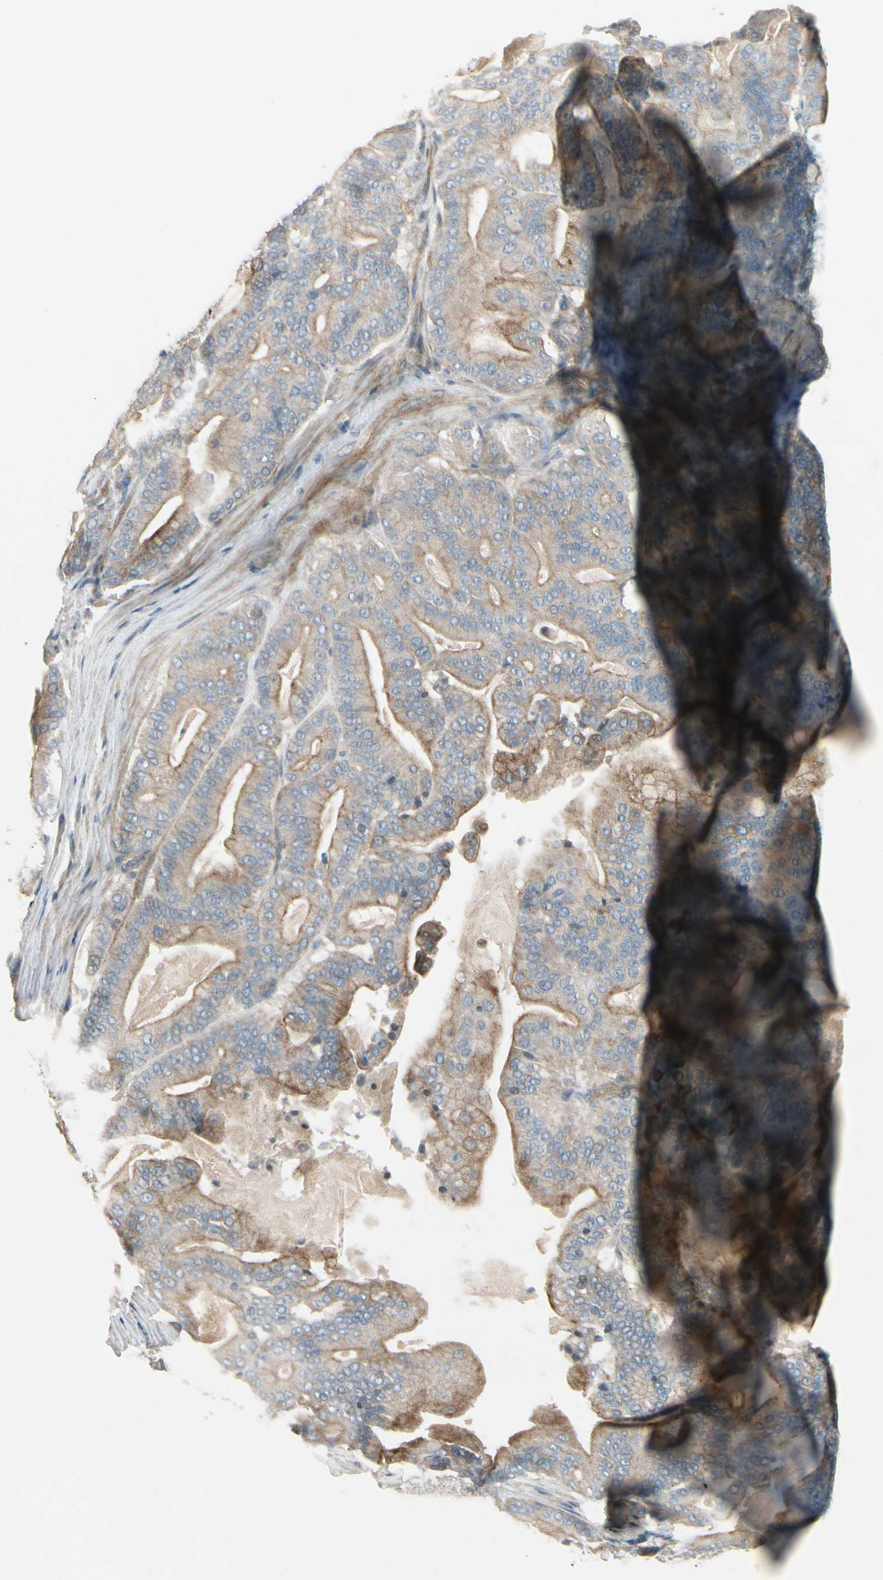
{"staining": {"intensity": "moderate", "quantity": ">75%", "location": "cytoplasmic/membranous"}, "tissue": "pancreatic cancer", "cell_type": "Tumor cells", "image_type": "cancer", "snomed": [{"axis": "morphology", "description": "Adenocarcinoma, NOS"}, {"axis": "topography", "description": "Pancreas"}], "caption": "High-power microscopy captured an IHC image of pancreatic cancer (adenocarcinoma), revealing moderate cytoplasmic/membranous staining in about >75% of tumor cells. (DAB (3,3'-diaminobenzidine) IHC with brightfield microscopy, high magnification).", "gene": "PPP3CB", "patient": {"sex": "male", "age": 63}}